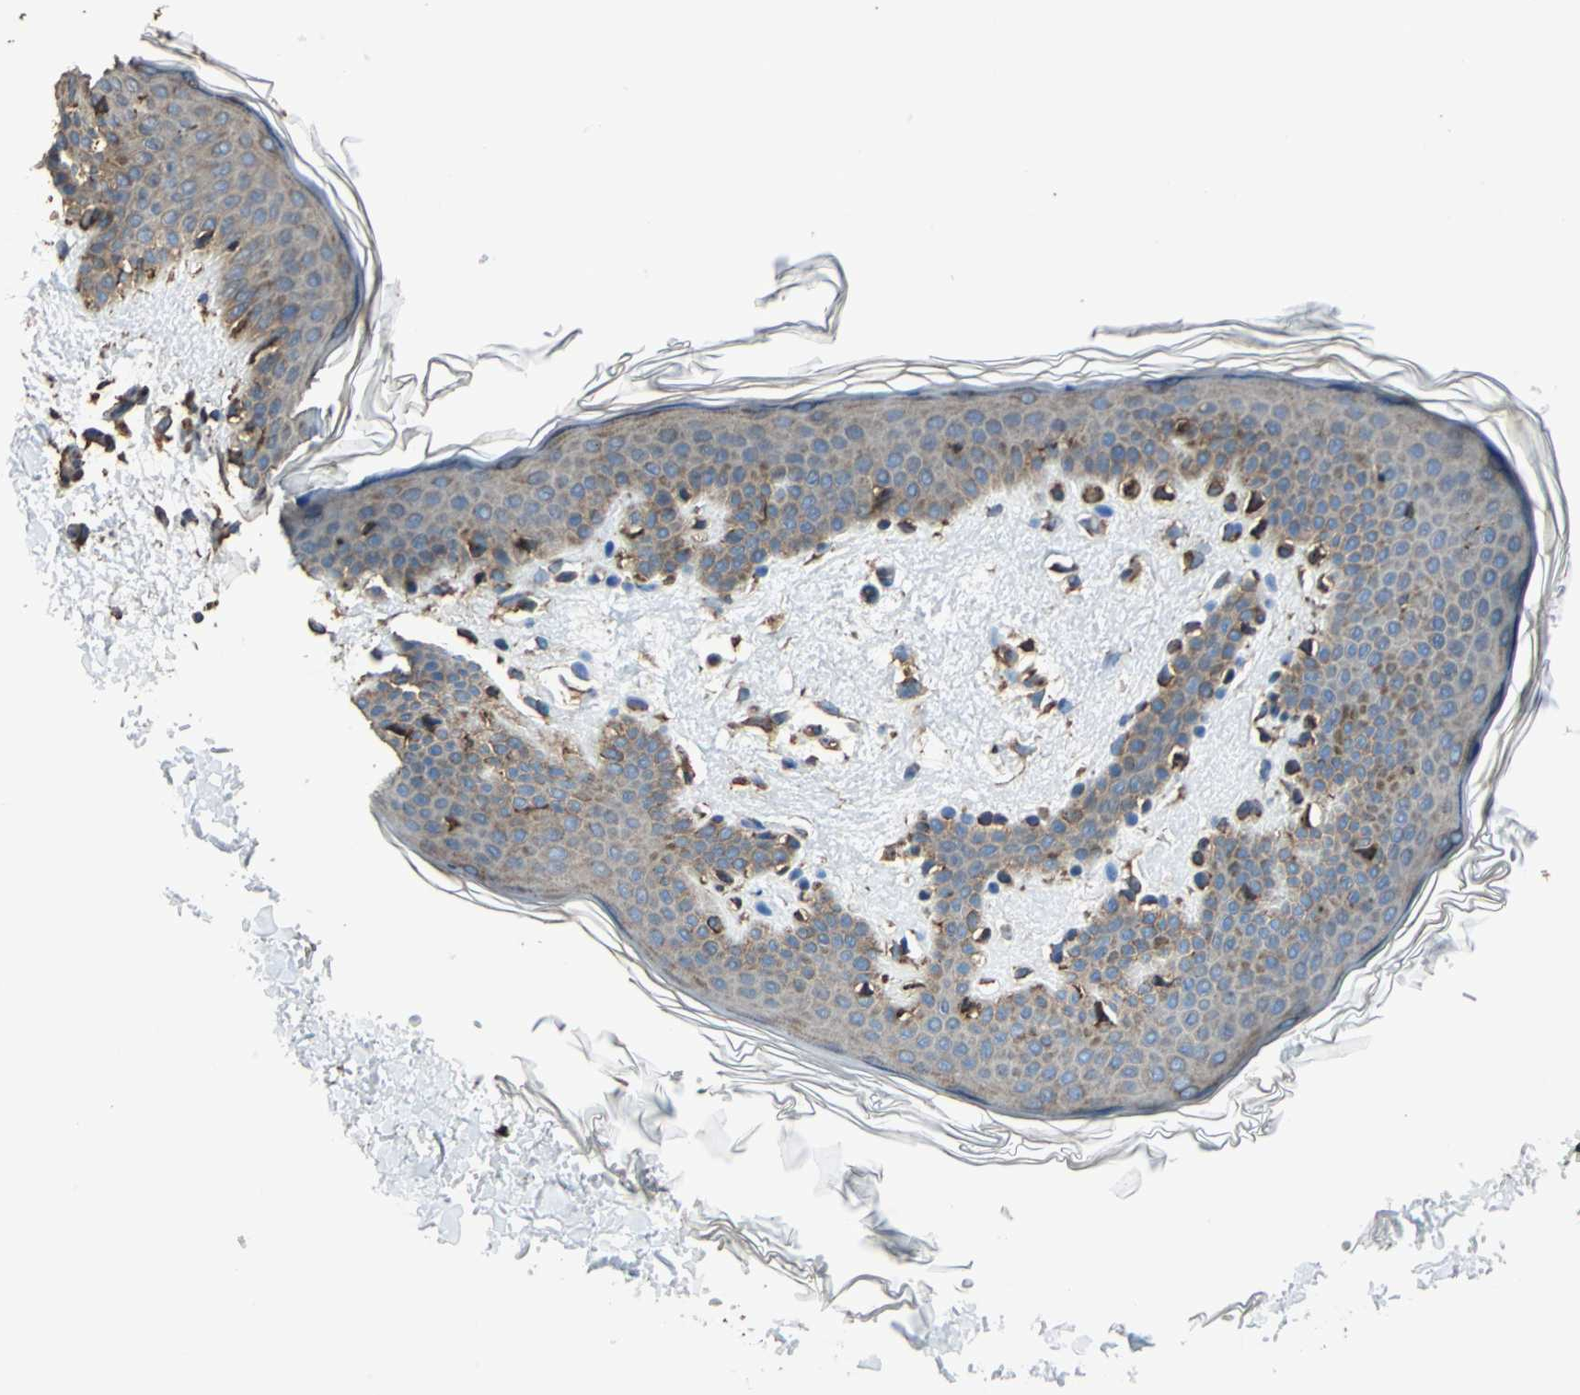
{"staining": {"intensity": "strong", "quantity": ">75%", "location": "cytoplasmic/membranous"}, "tissue": "skin", "cell_type": "Fibroblasts", "image_type": "normal", "snomed": [{"axis": "morphology", "description": "Normal tissue, NOS"}, {"axis": "topography", "description": "Skin"}], "caption": "High-power microscopy captured an immunohistochemistry histopathology image of normal skin, revealing strong cytoplasmic/membranous expression in approximately >75% of fibroblasts.", "gene": "GPANK1", "patient": {"sex": "female", "age": 56}}